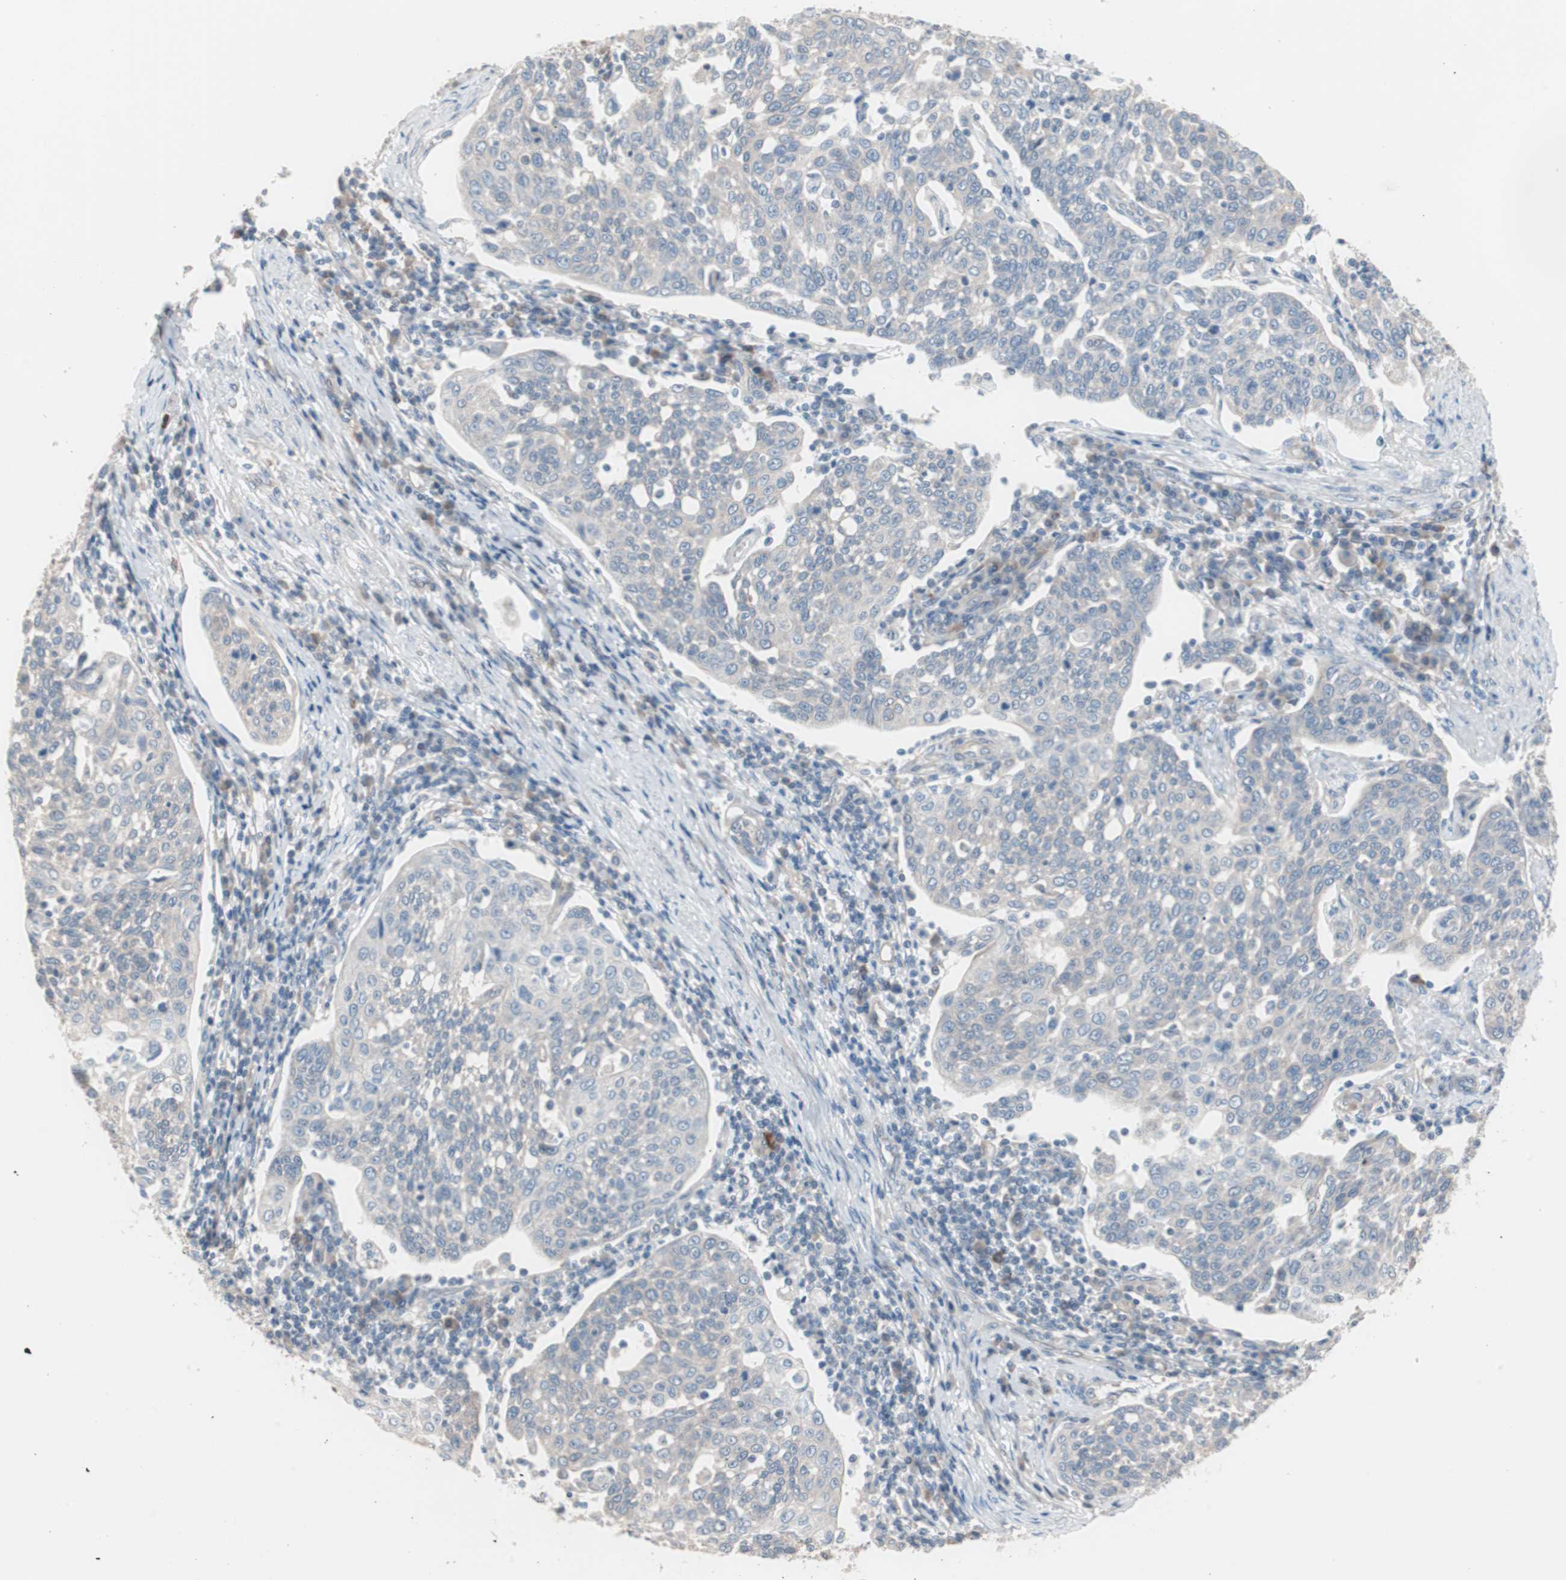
{"staining": {"intensity": "negative", "quantity": "none", "location": "none"}, "tissue": "cervical cancer", "cell_type": "Tumor cells", "image_type": "cancer", "snomed": [{"axis": "morphology", "description": "Squamous cell carcinoma, NOS"}, {"axis": "topography", "description": "Cervix"}], "caption": "This is an immunohistochemistry (IHC) histopathology image of human cervical cancer (squamous cell carcinoma). There is no positivity in tumor cells.", "gene": "SMG1", "patient": {"sex": "female", "age": 34}}